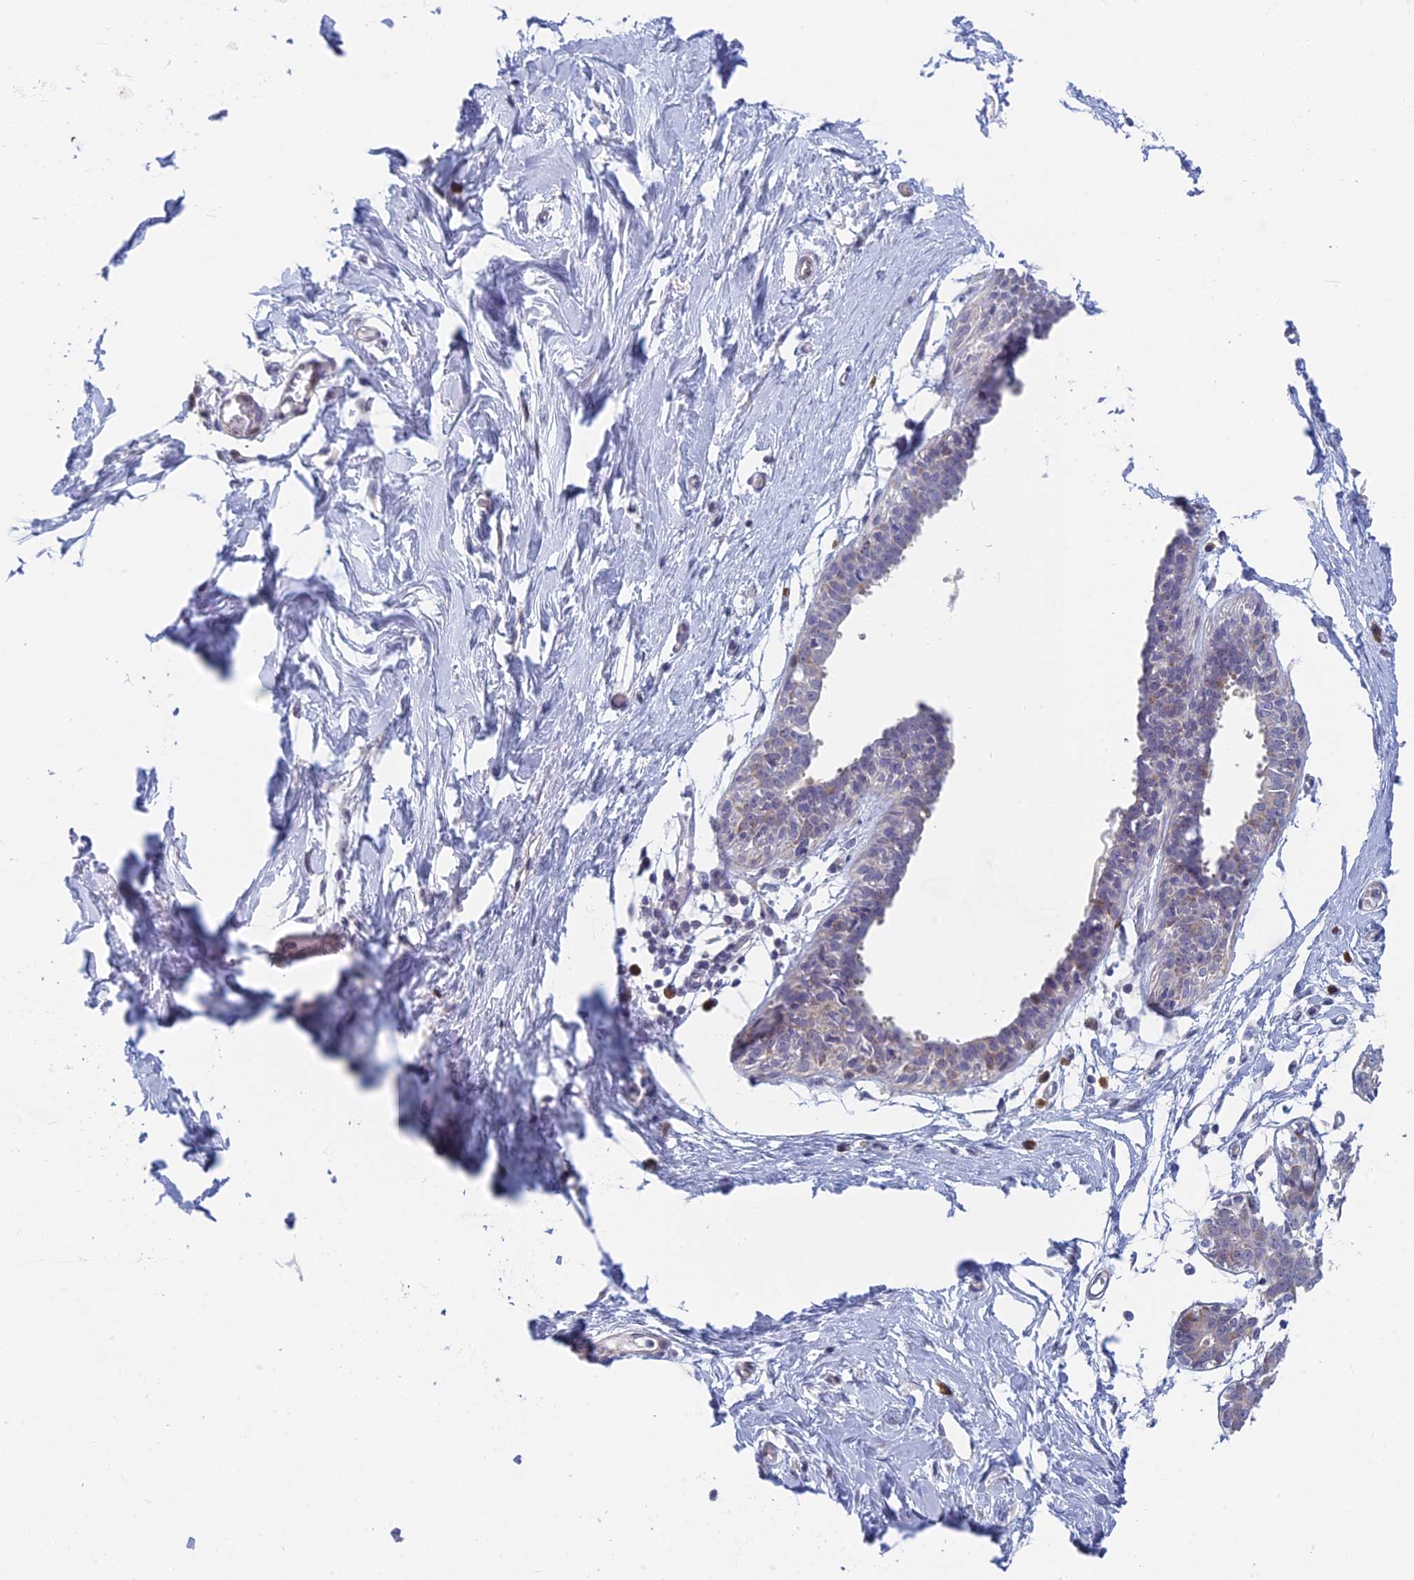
{"staining": {"intensity": "negative", "quantity": "none", "location": "none"}, "tissue": "breast", "cell_type": "Adipocytes", "image_type": "normal", "snomed": [{"axis": "morphology", "description": "Normal tissue, NOS"}, {"axis": "topography", "description": "Breast"}], "caption": "Adipocytes show no significant protein expression in normal breast. Brightfield microscopy of IHC stained with DAB (3,3'-diaminobenzidine) (brown) and hematoxylin (blue), captured at high magnification.", "gene": "PPP1R26", "patient": {"sex": "female", "age": 27}}